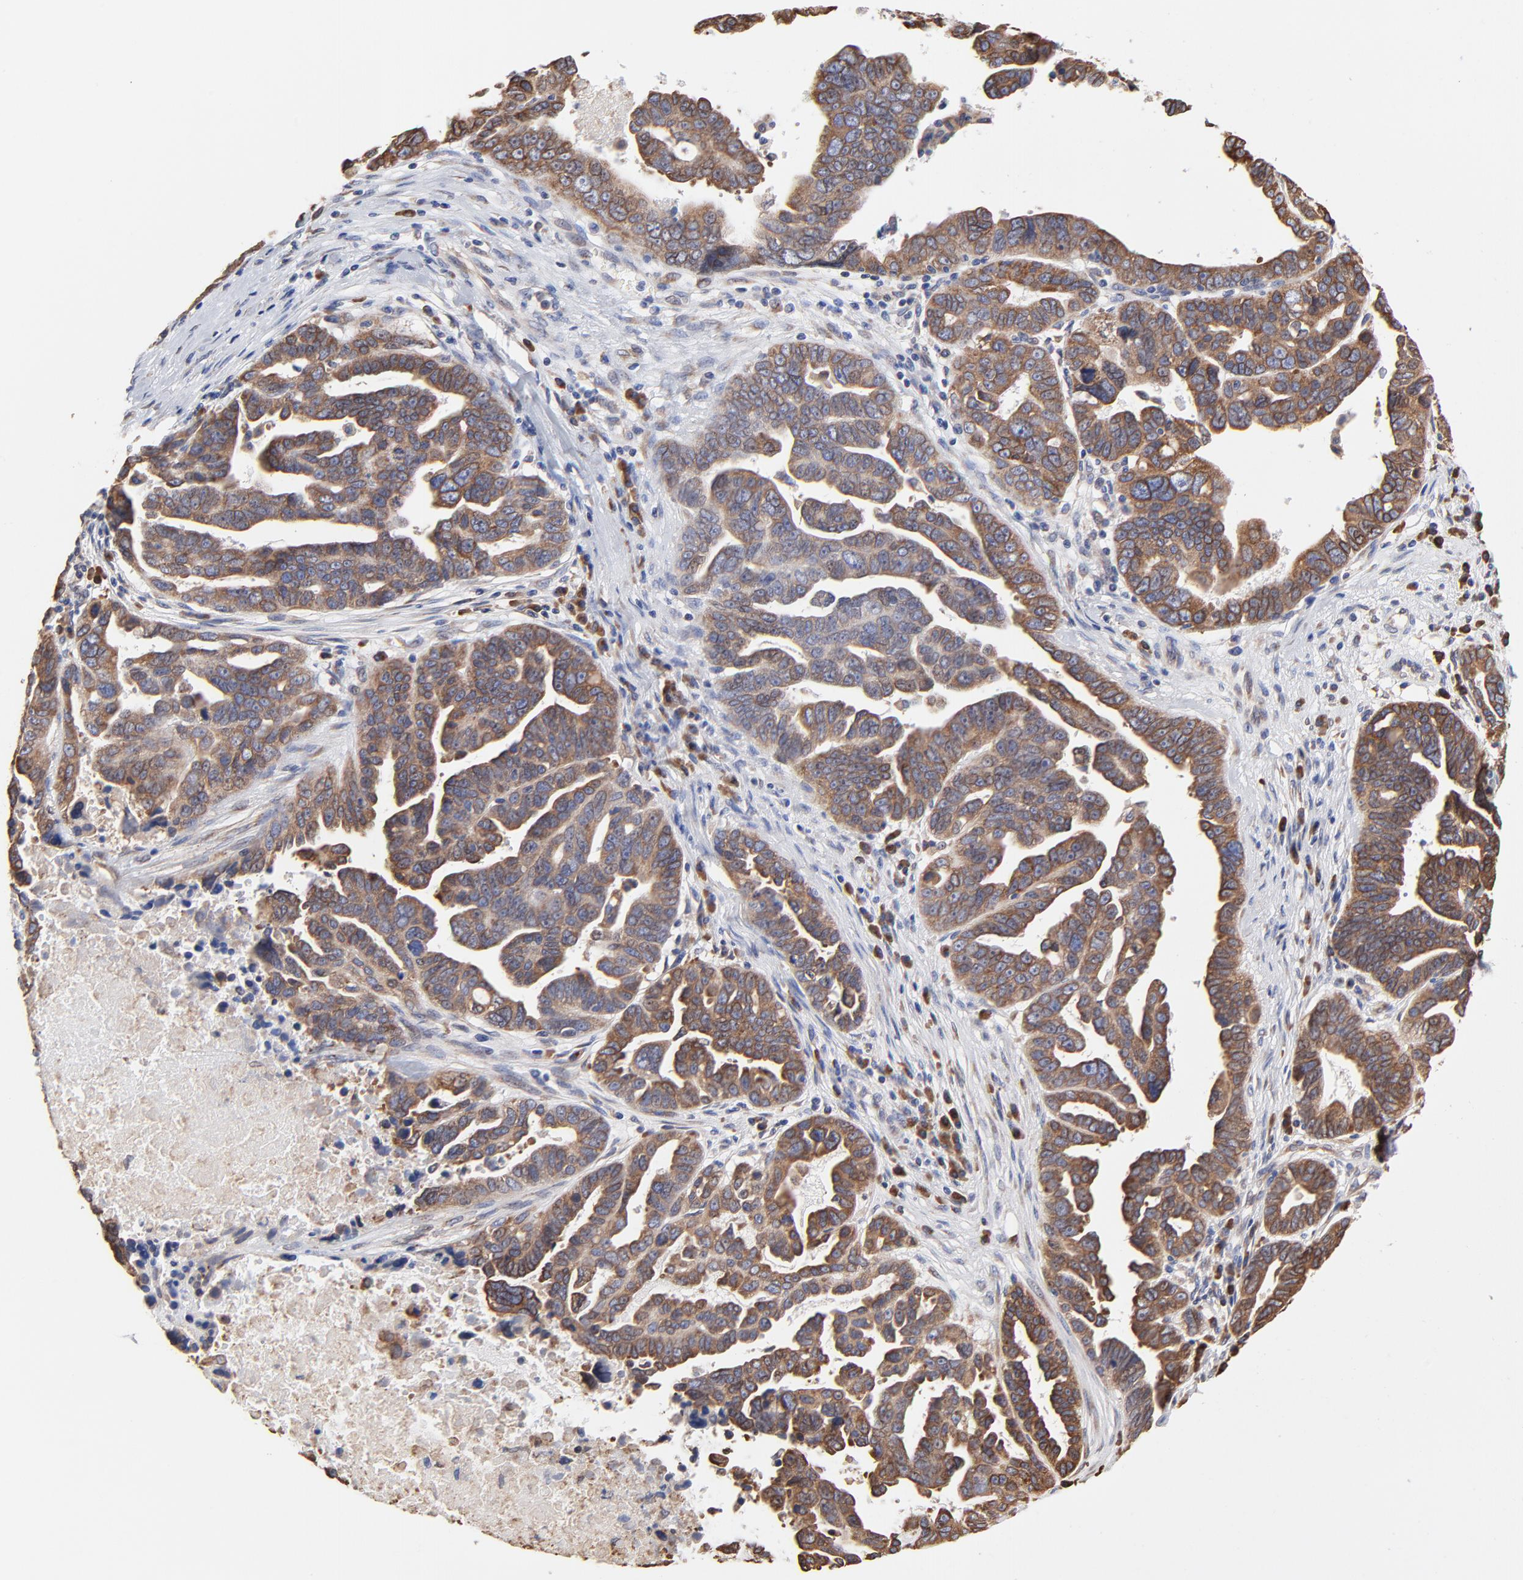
{"staining": {"intensity": "moderate", "quantity": ">75%", "location": "cytoplasmic/membranous"}, "tissue": "ovarian cancer", "cell_type": "Tumor cells", "image_type": "cancer", "snomed": [{"axis": "morphology", "description": "Carcinoma, endometroid"}, {"axis": "morphology", "description": "Cystadenocarcinoma, serous, NOS"}, {"axis": "topography", "description": "Ovary"}], "caption": "High-magnification brightfield microscopy of ovarian cancer (endometroid carcinoma) stained with DAB (brown) and counterstained with hematoxylin (blue). tumor cells exhibit moderate cytoplasmic/membranous staining is seen in about>75% of cells.", "gene": "LMAN1", "patient": {"sex": "female", "age": 45}}